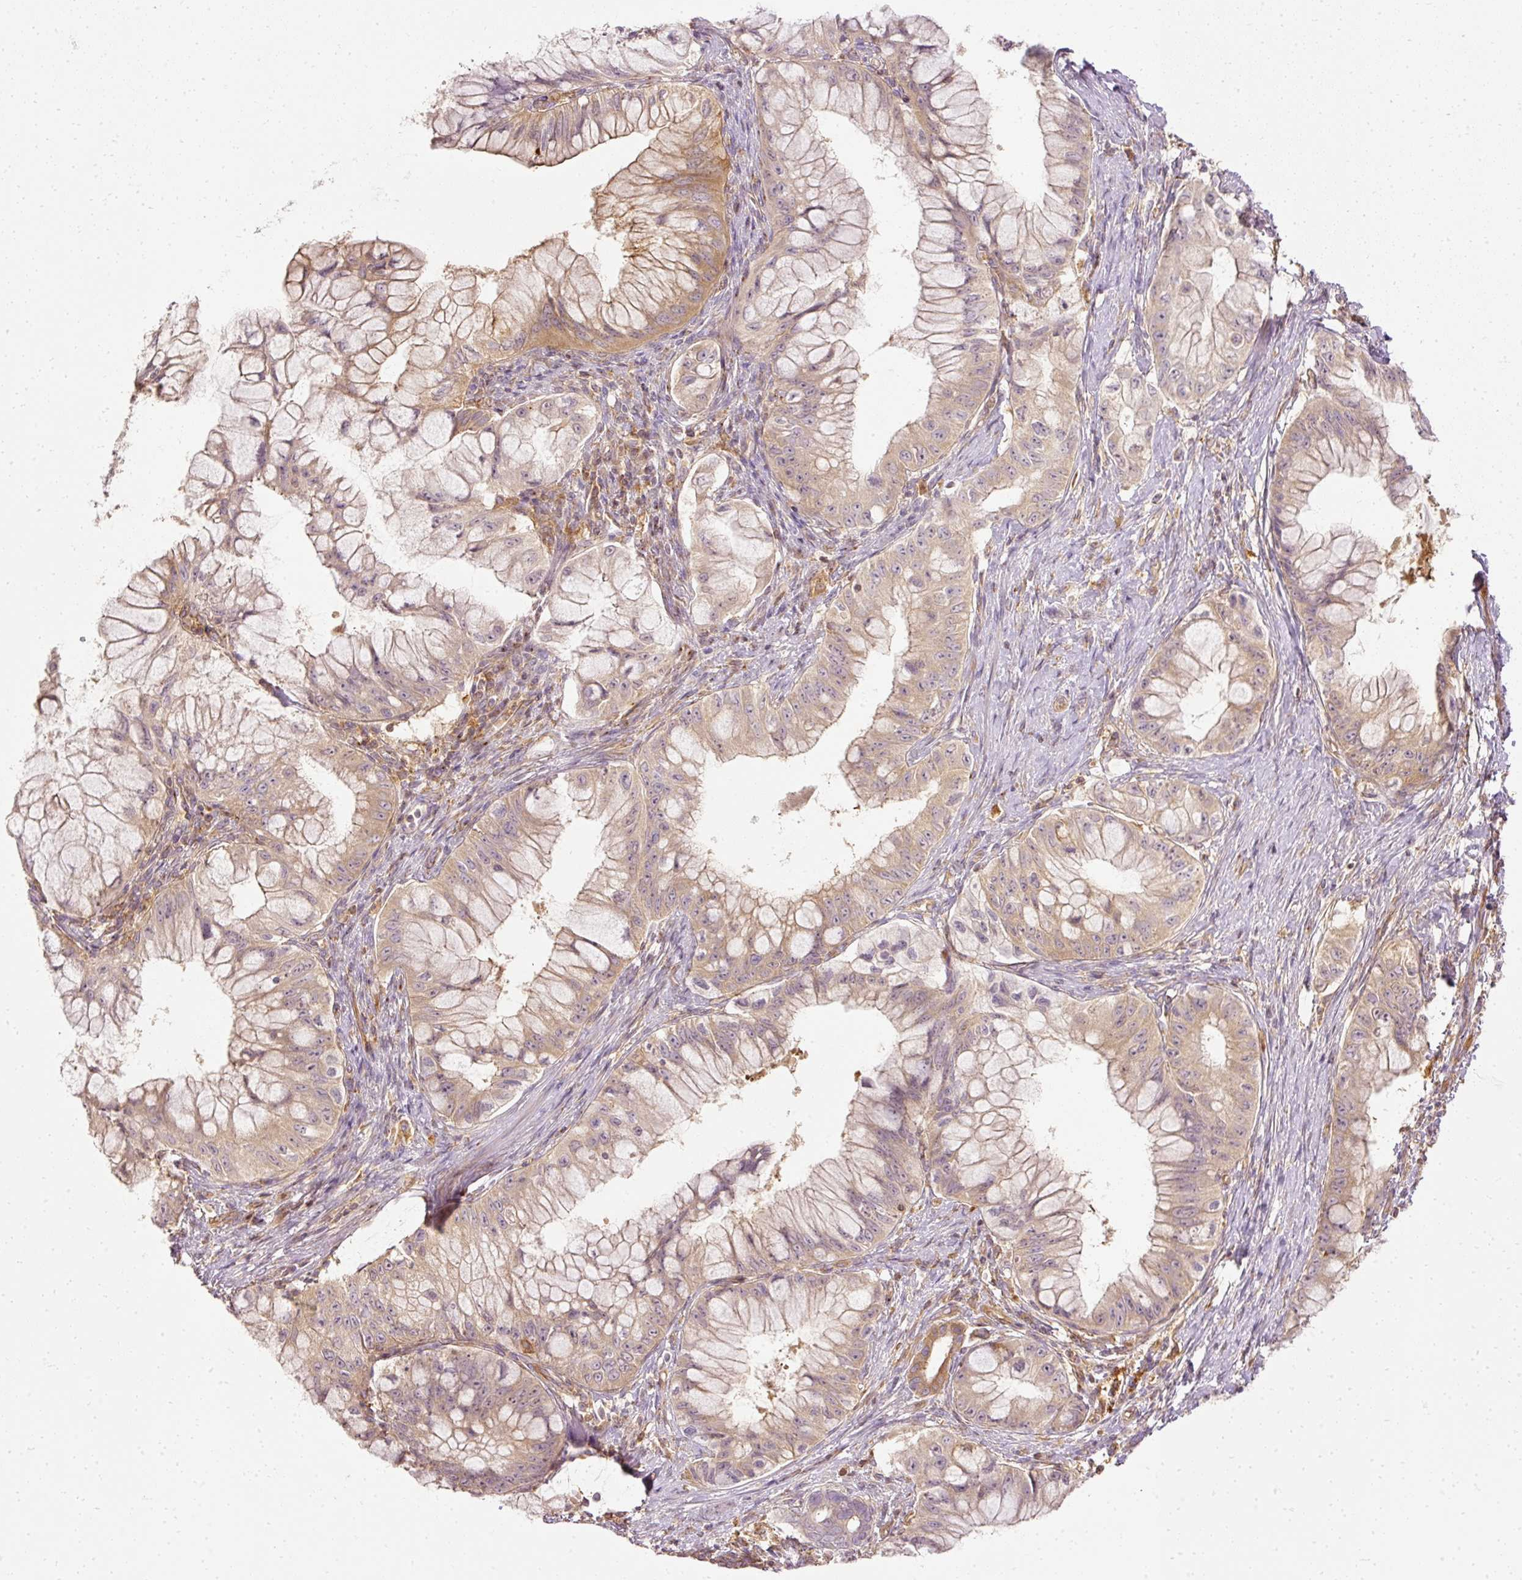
{"staining": {"intensity": "weak", "quantity": "<25%", "location": "cytoplasmic/membranous"}, "tissue": "pancreatic cancer", "cell_type": "Tumor cells", "image_type": "cancer", "snomed": [{"axis": "morphology", "description": "Adenocarcinoma, NOS"}, {"axis": "topography", "description": "Pancreas"}], "caption": "IHC photomicrograph of neoplastic tissue: pancreatic cancer stained with DAB (3,3'-diaminobenzidine) demonstrates no significant protein staining in tumor cells.", "gene": "ARMH3", "patient": {"sex": "male", "age": 48}}